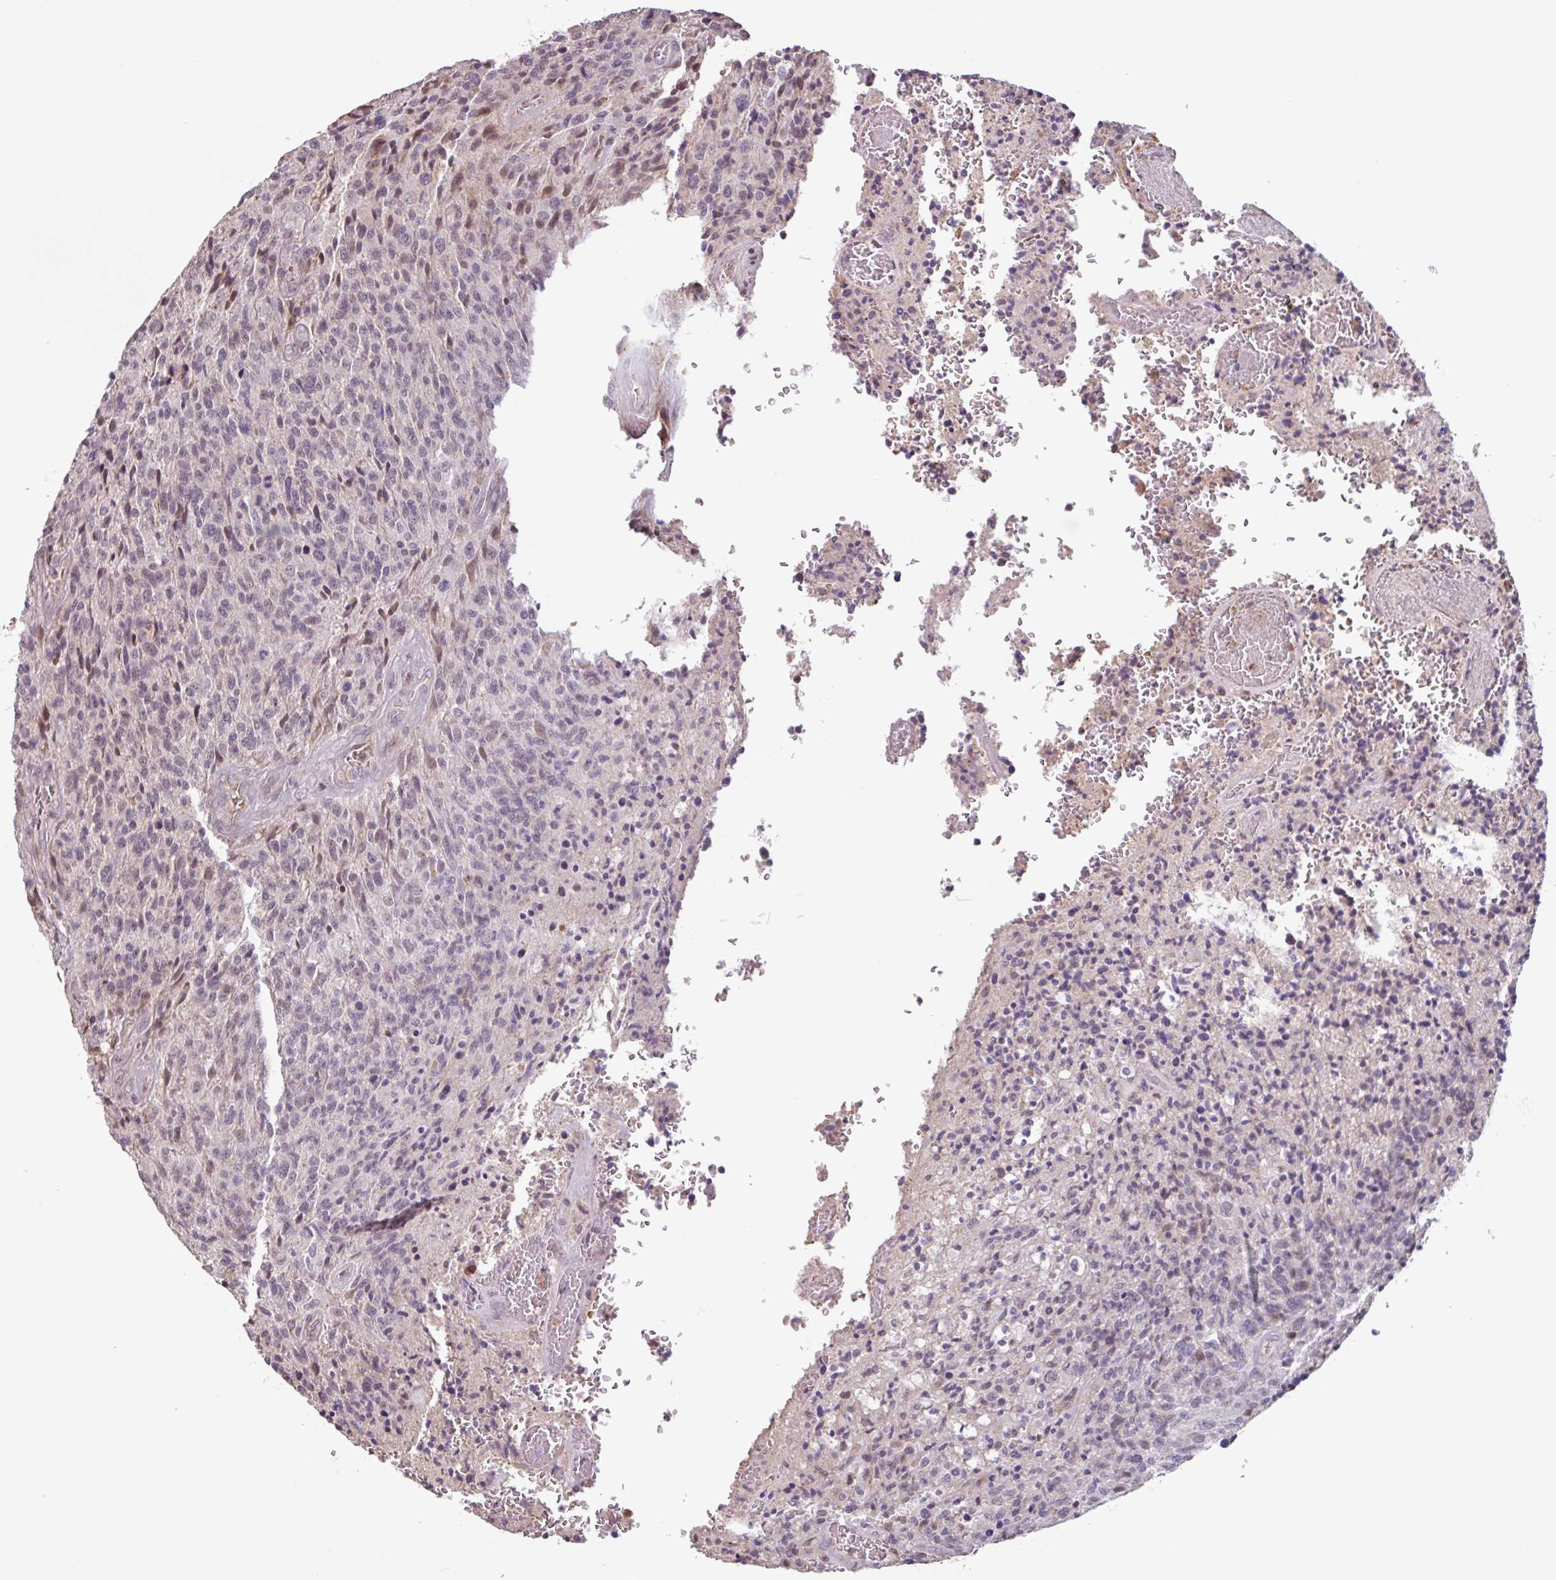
{"staining": {"intensity": "negative", "quantity": "none", "location": "none"}, "tissue": "glioma", "cell_type": "Tumor cells", "image_type": "cancer", "snomed": [{"axis": "morphology", "description": "Glioma, malignant, High grade"}, {"axis": "topography", "description": "Brain"}], "caption": "This is an IHC photomicrograph of glioma. There is no positivity in tumor cells.", "gene": "TAF1D", "patient": {"sex": "male", "age": 36}}